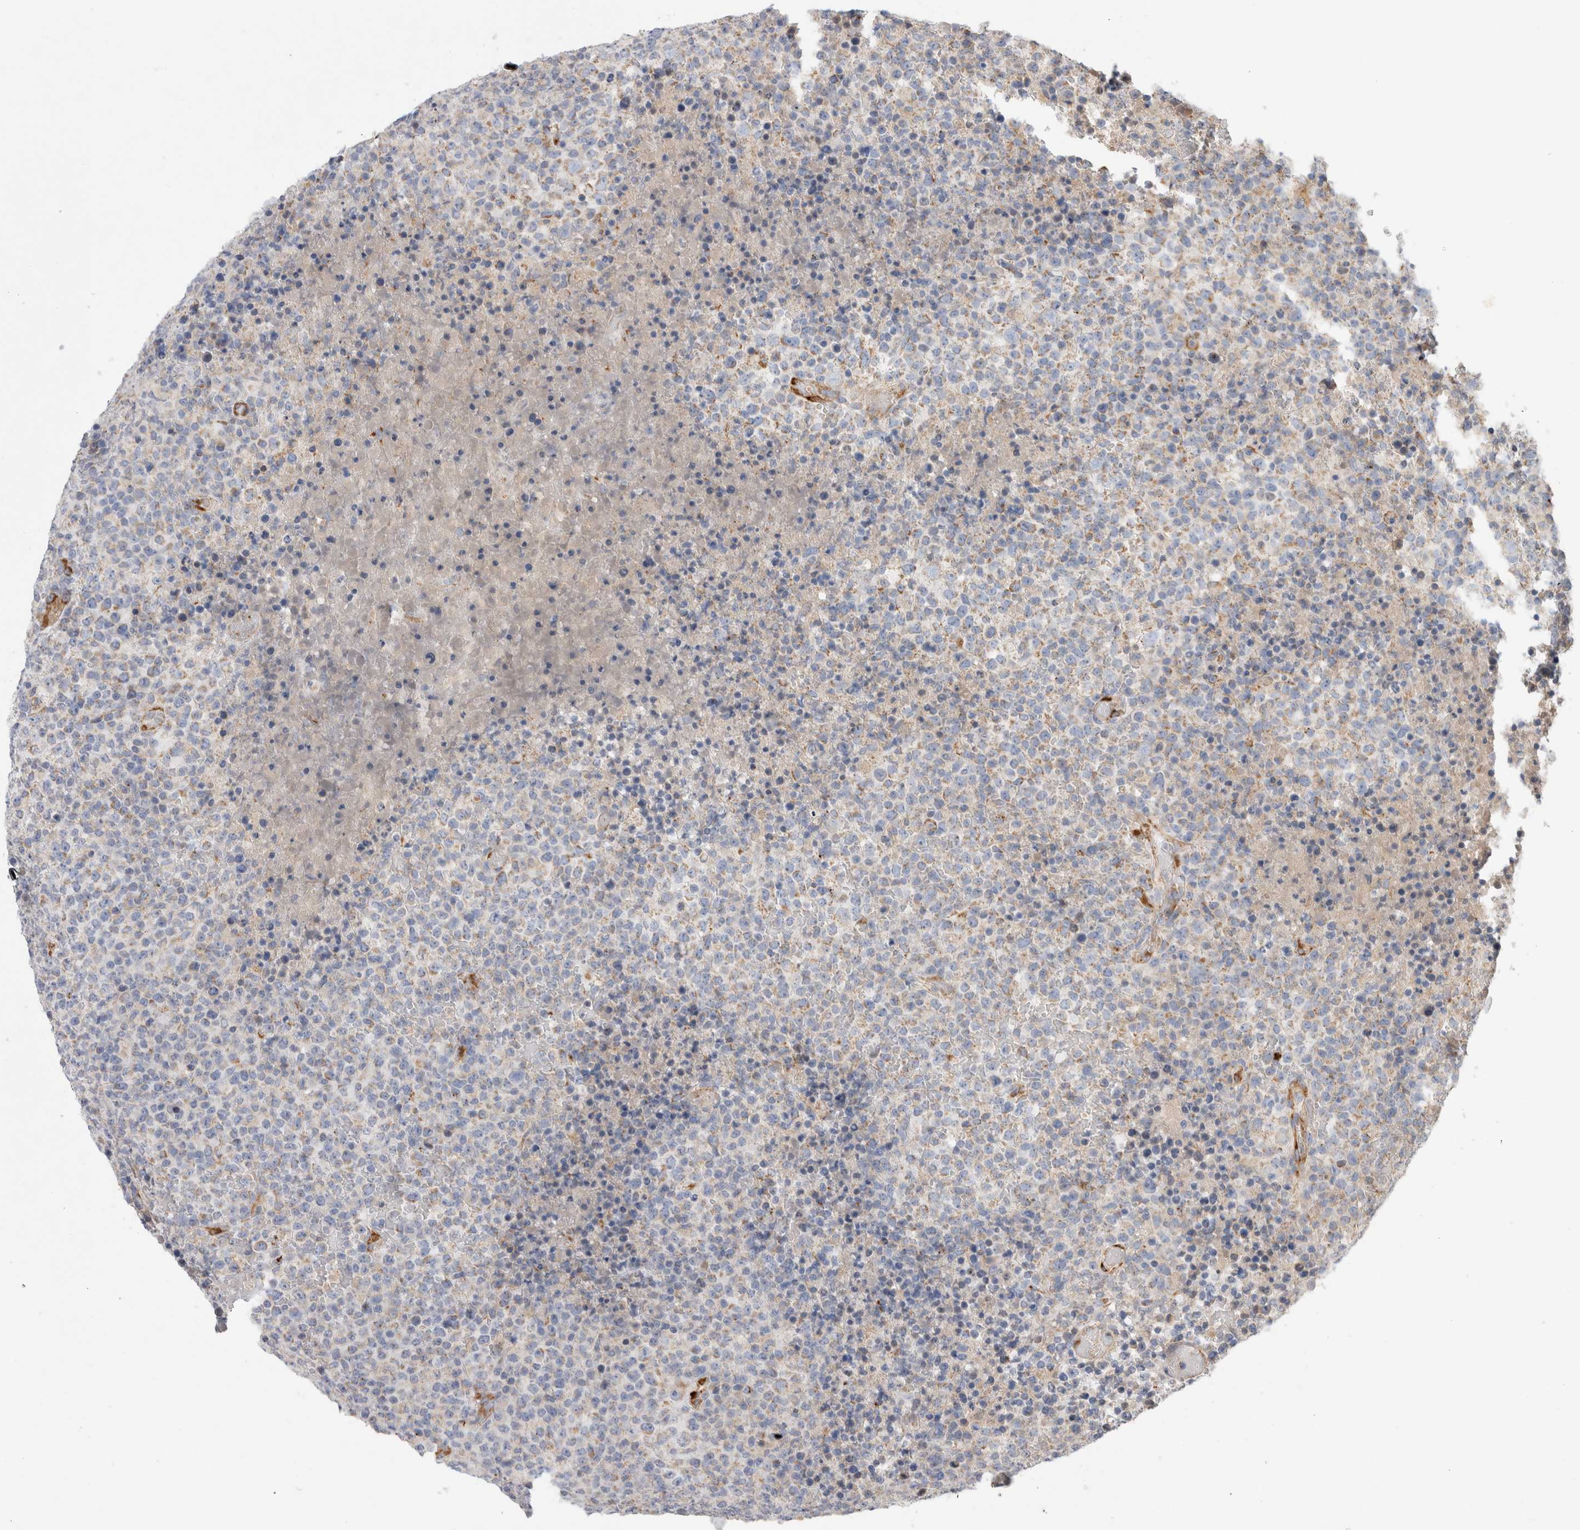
{"staining": {"intensity": "weak", "quantity": ">75%", "location": "cytoplasmic/membranous"}, "tissue": "lymphoma", "cell_type": "Tumor cells", "image_type": "cancer", "snomed": [{"axis": "morphology", "description": "Malignant lymphoma, non-Hodgkin's type, High grade"}, {"axis": "topography", "description": "Lymph node"}], "caption": "Immunohistochemical staining of human lymphoma exhibits low levels of weak cytoplasmic/membranous positivity in about >75% of tumor cells.", "gene": "IARS2", "patient": {"sex": "male", "age": 13}}